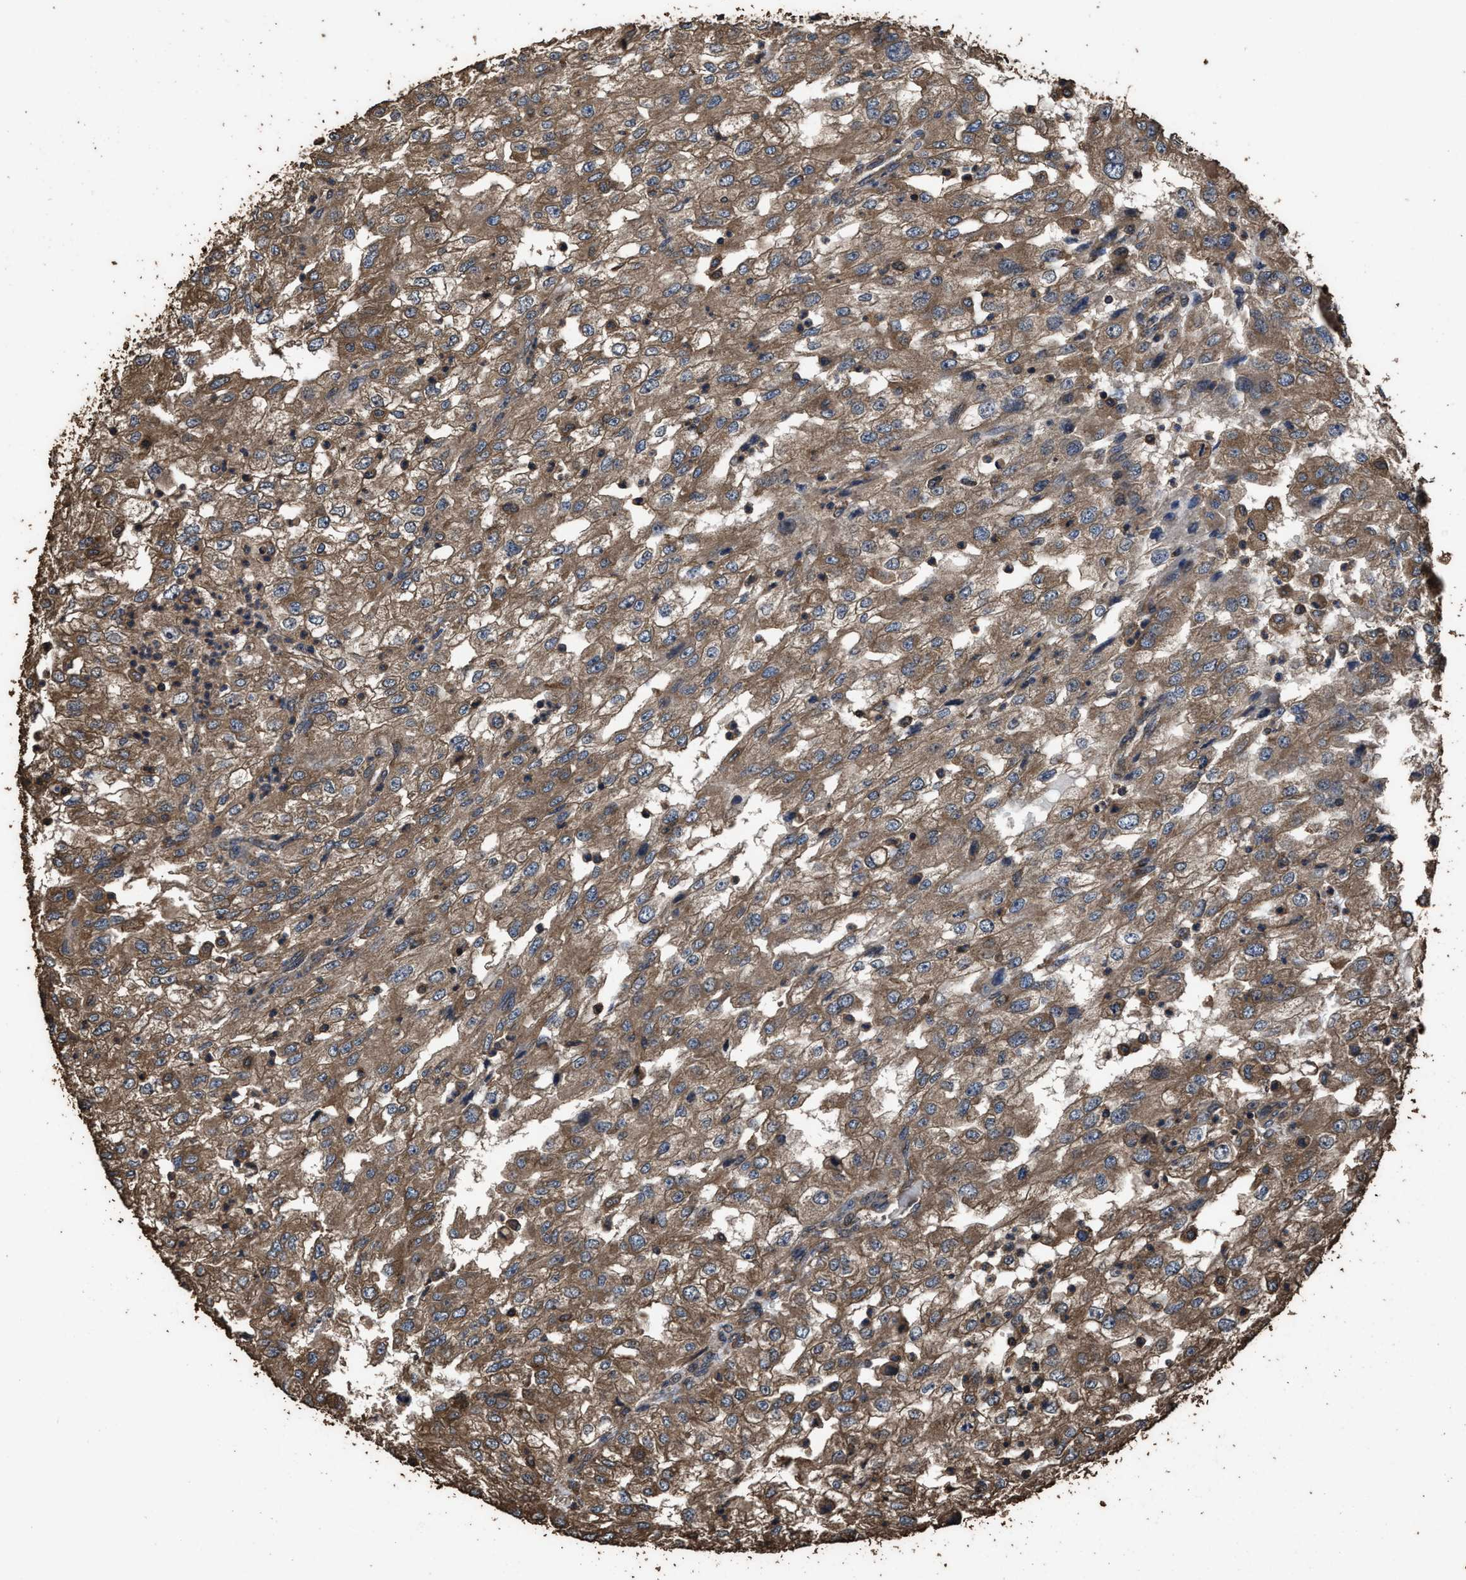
{"staining": {"intensity": "moderate", "quantity": ">75%", "location": "cytoplasmic/membranous"}, "tissue": "renal cancer", "cell_type": "Tumor cells", "image_type": "cancer", "snomed": [{"axis": "morphology", "description": "Adenocarcinoma, NOS"}, {"axis": "topography", "description": "Kidney"}], "caption": "Protein staining of renal adenocarcinoma tissue reveals moderate cytoplasmic/membranous positivity in approximately >75% of tumor cells.", "gene": "ZMYND19", "patient": {"sex": "female", "age": 54}}